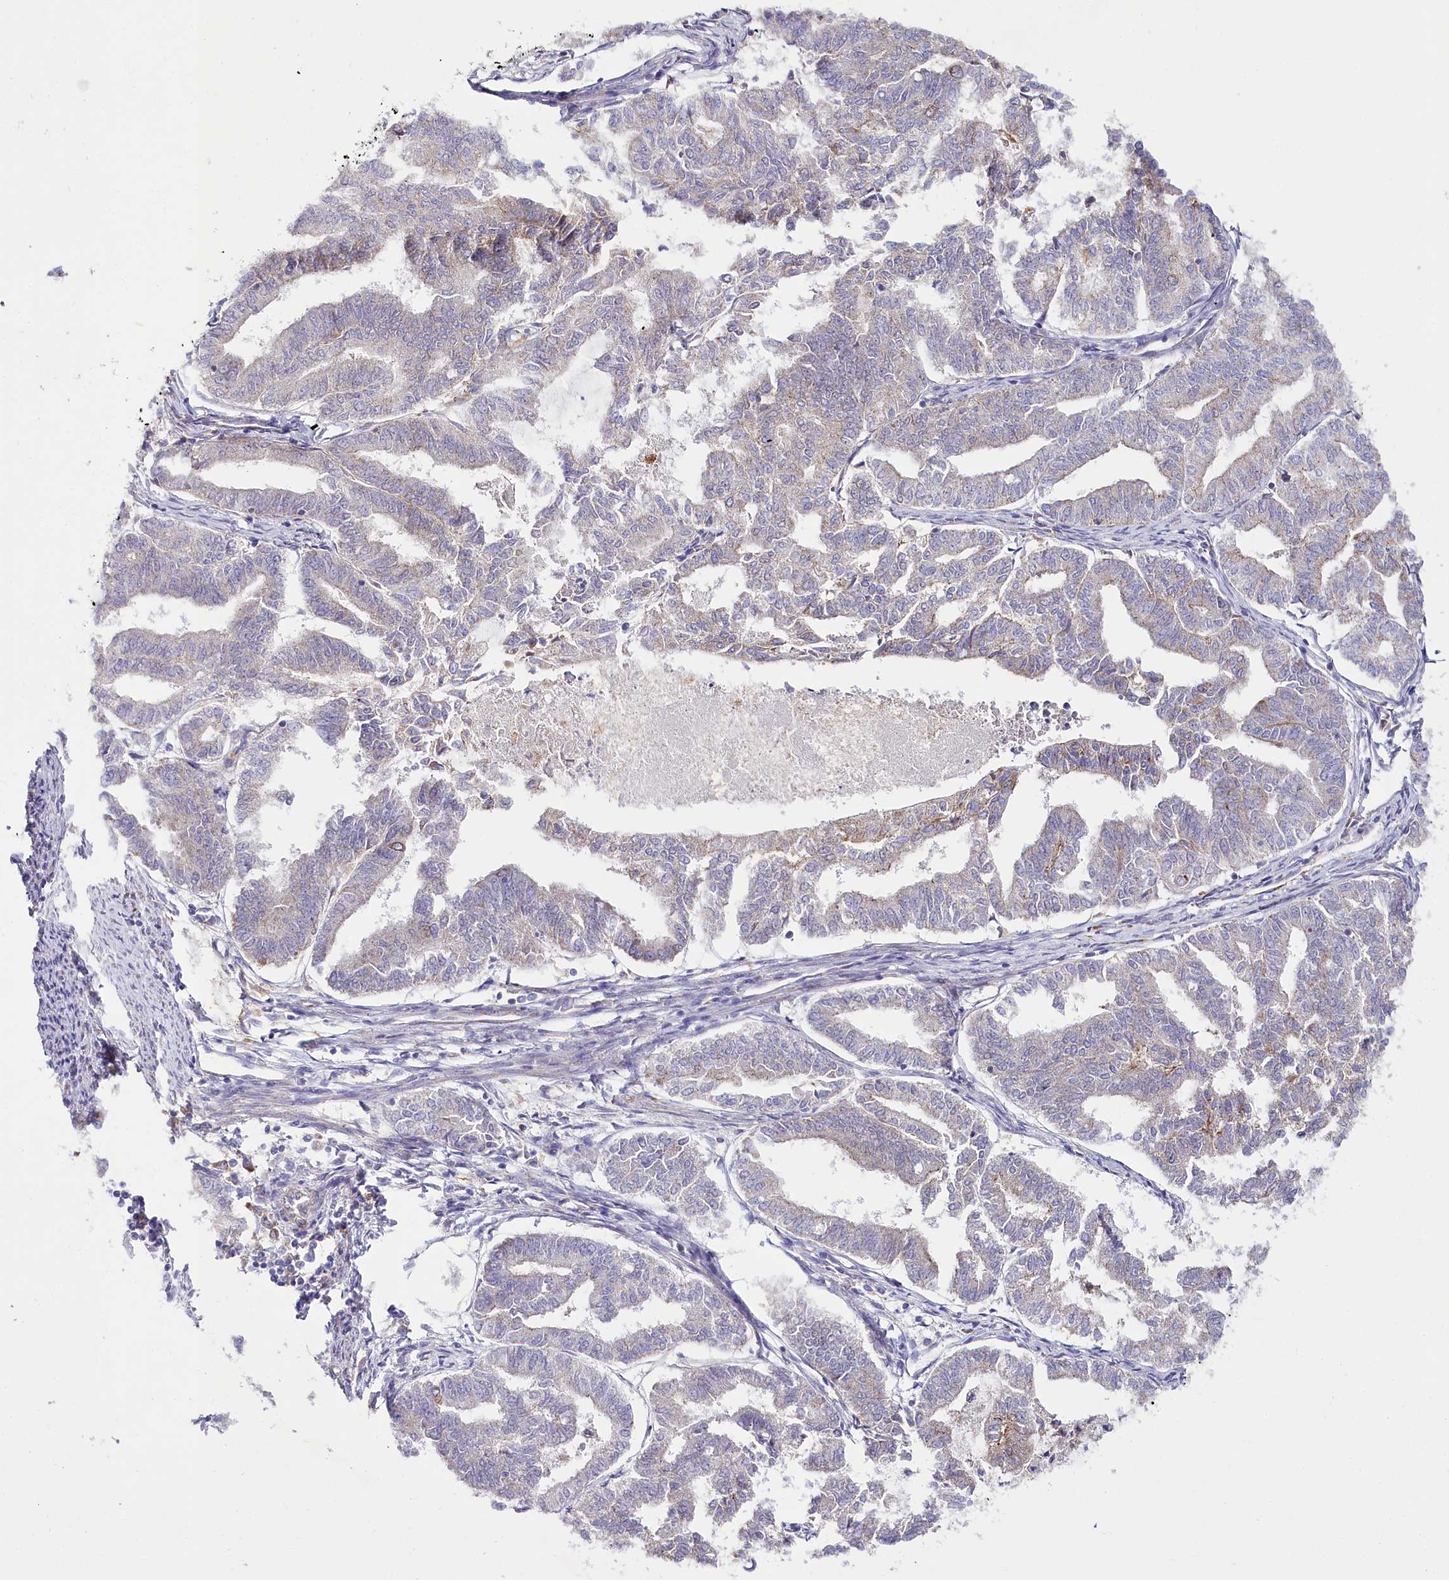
{"staining": {"intensity": "weak", "quantity": "<25%", "location": "cytoplasmic/membranous"}, "tissue": "endometrial cancer", "cell_type": "Tumor cells", "image_type": "cancer", "snomed": [{"axis": "morphology", "description": "Adenocarcinoma, NOS"}, {"axis": "topography", "description": "Endometrium"}], "caption": "Protein analysis of endometrial cancer demonstrates no significant positivity in tumor cells.", "gene": "THUMPD3", "patient": {"sex": "female", "age": 79}}